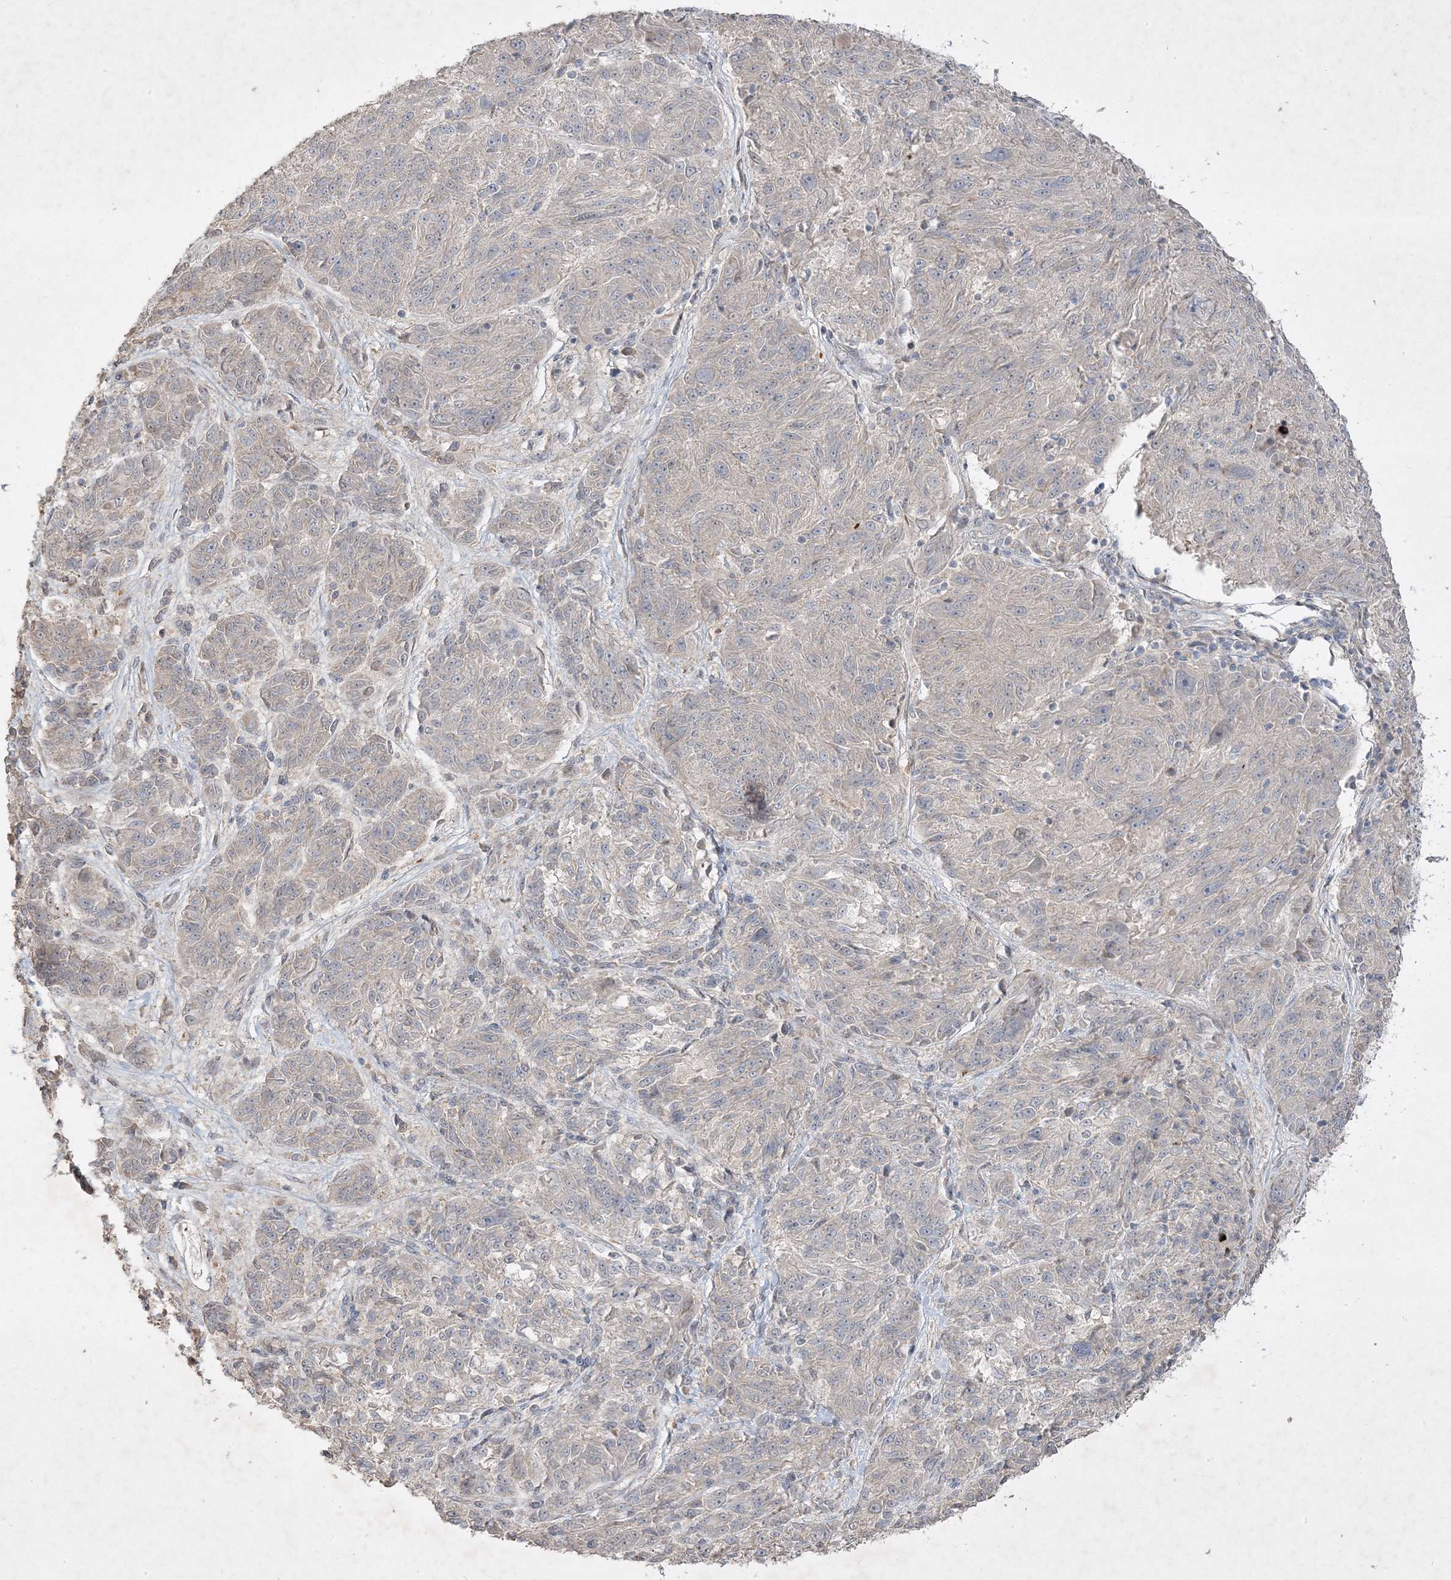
{"staining": {"intensity": "negative", "quantity": "none", "location": "none"}, "tissue": "melanoma", "cell_type": "Tumor cells", "image_type": "cancer", "snomed": [{"axis": "morphology", "description": "Malignant melanoma, NOS"}, {"axis": "topography", "description": "Skin"}], "caption": "Immunohistochemistry micrograph of neoplastic tissue: malignant melanoma stained with DAB (3,3'-diaminobenzidine) demonstrates no significant protein staining in tumor cells.", "gene": "RGL4", "patient": {"sex": "male", "age": 53}}